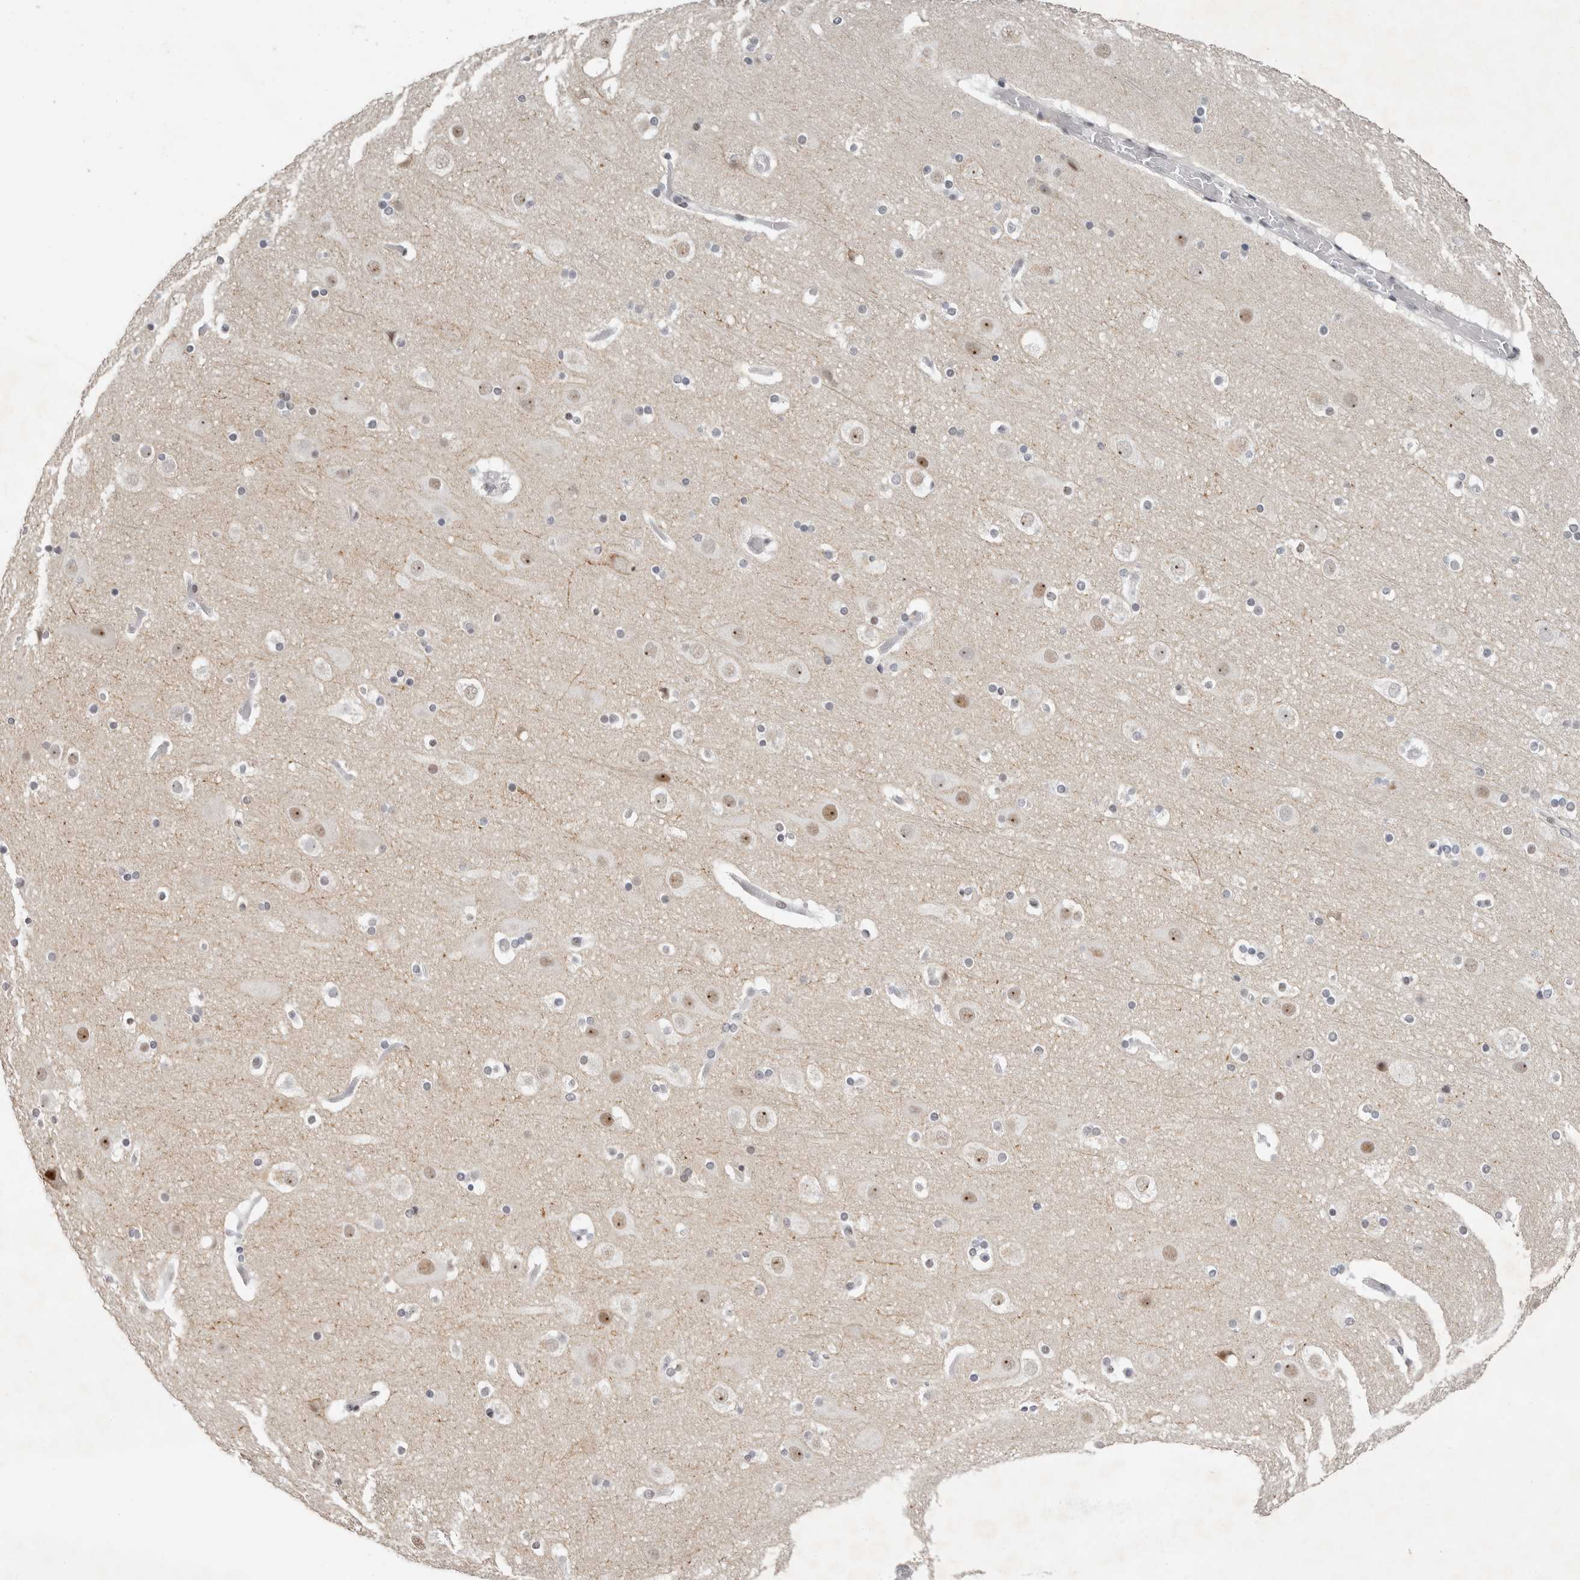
{"staining": {"intensity": "negative", "quantity": "none", "location": "none"}, "tissue": "cerebral cortex", "cell_type": "Endothelial cells", "image_type": "normal", "snomed": [{"axis": "morphology", "description": "Normal tissue, NOS"}, {"axis": "topography", "description": "Cerebral cortex"}], "caption": "This micrograph is of benign cerebral cortex stained with immunohistochemistry (IHC) to label a protein in brown with the nuclei are counter-stained blue. There is no expression in endothelial cells. (DAB (3,3'-diaminobenzidine) immunohistochemistry (IHC) visualized using brightfield microscopy, high magnification).", "gene": "LARP7", "patient": {"sex": "male", "age": 57}}